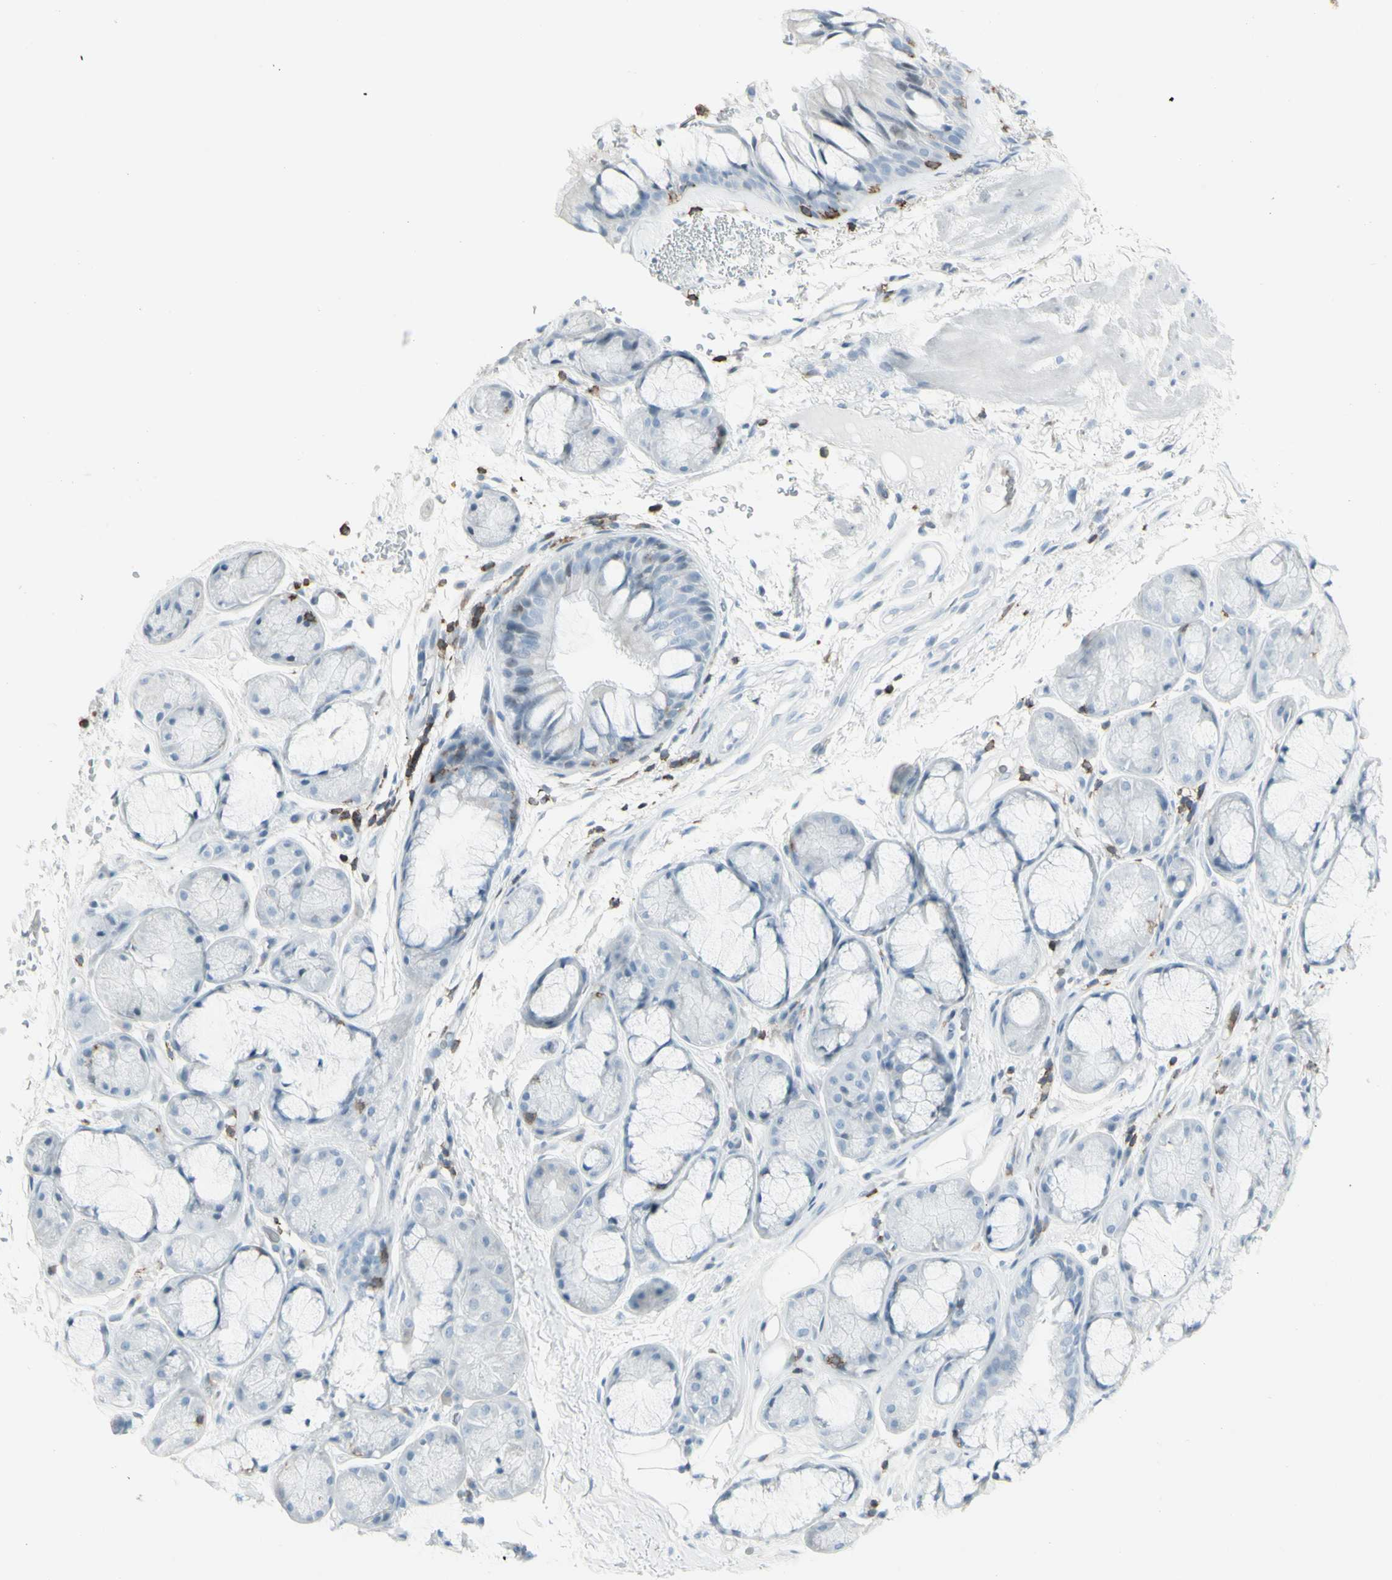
{"staining": {"intensity": "negative", "quantity": "none", "location": "none"}, "tissue": "bronchus", "cell_type": "Respiratory epithelial cells", "image_type": "normal", "snomed": [{"axis": "morphology", "description": "Normal tissue, NOS"}, {"axis": "topography", "description": "Bronchus"}], "caption": "The histopathology image shows no staining of respiratory epithelial cells in unremarkable bronchus.", "gene": "NRG1", "patient": {"sex": "male", "age": 66}}